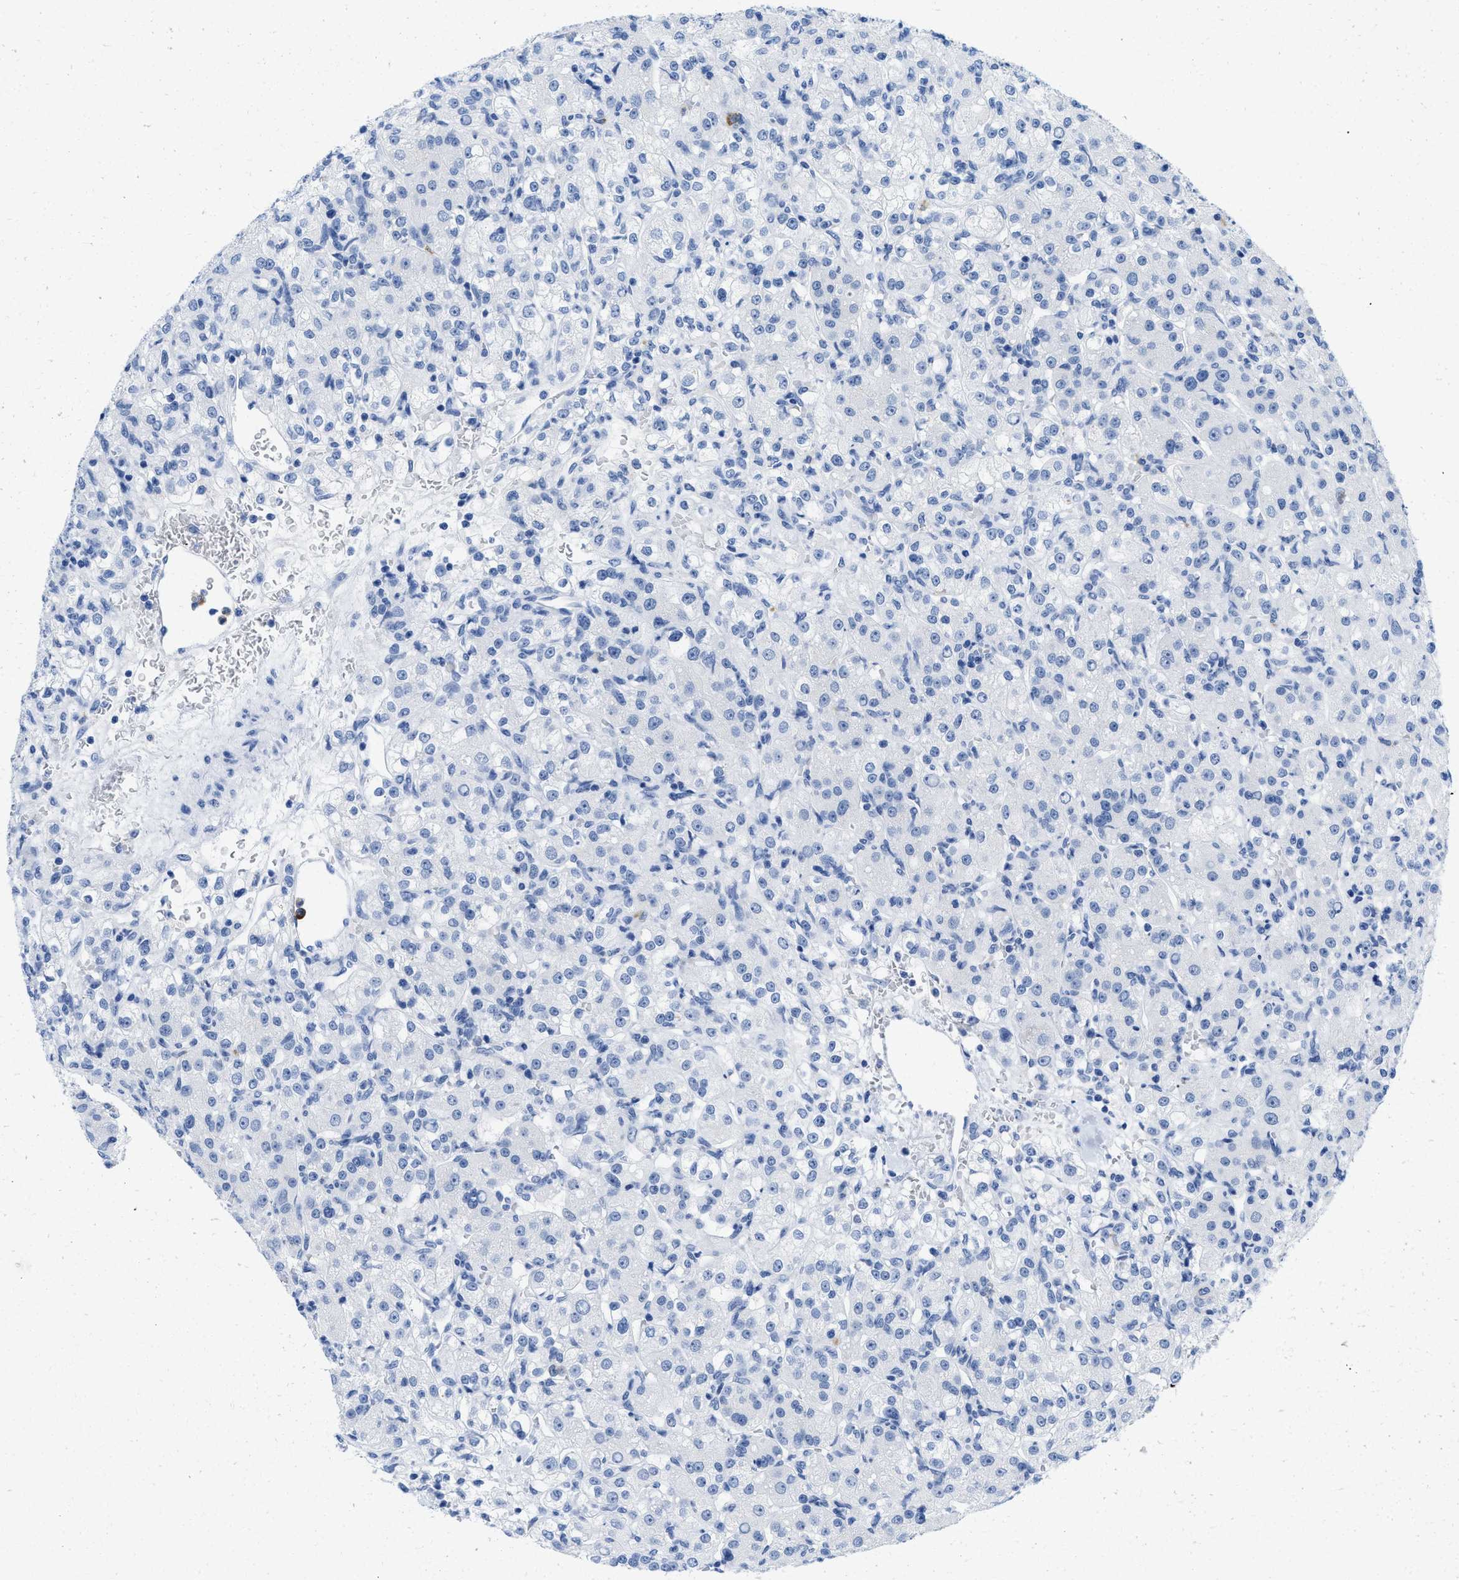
{"staining": {"intensity": "negative", "quantity": "none", "location": "none"}, "tissue": "renal cancer", "cell_type": "Tumor cells", "image_type": "cancer", "snomed": [{"axis": "morphology", "description": "Normal tissue, NOS"}, {"axis": "morphology", "description": "Adenocarcinoma, NOS"}, {"axis": "topography", "description": "Kidney"}], "caption": "Tumor cells show no significant staining in renal adenocarcinoma.", "gene": "CR1", "patient": {"sex": "male", "age": 61}}